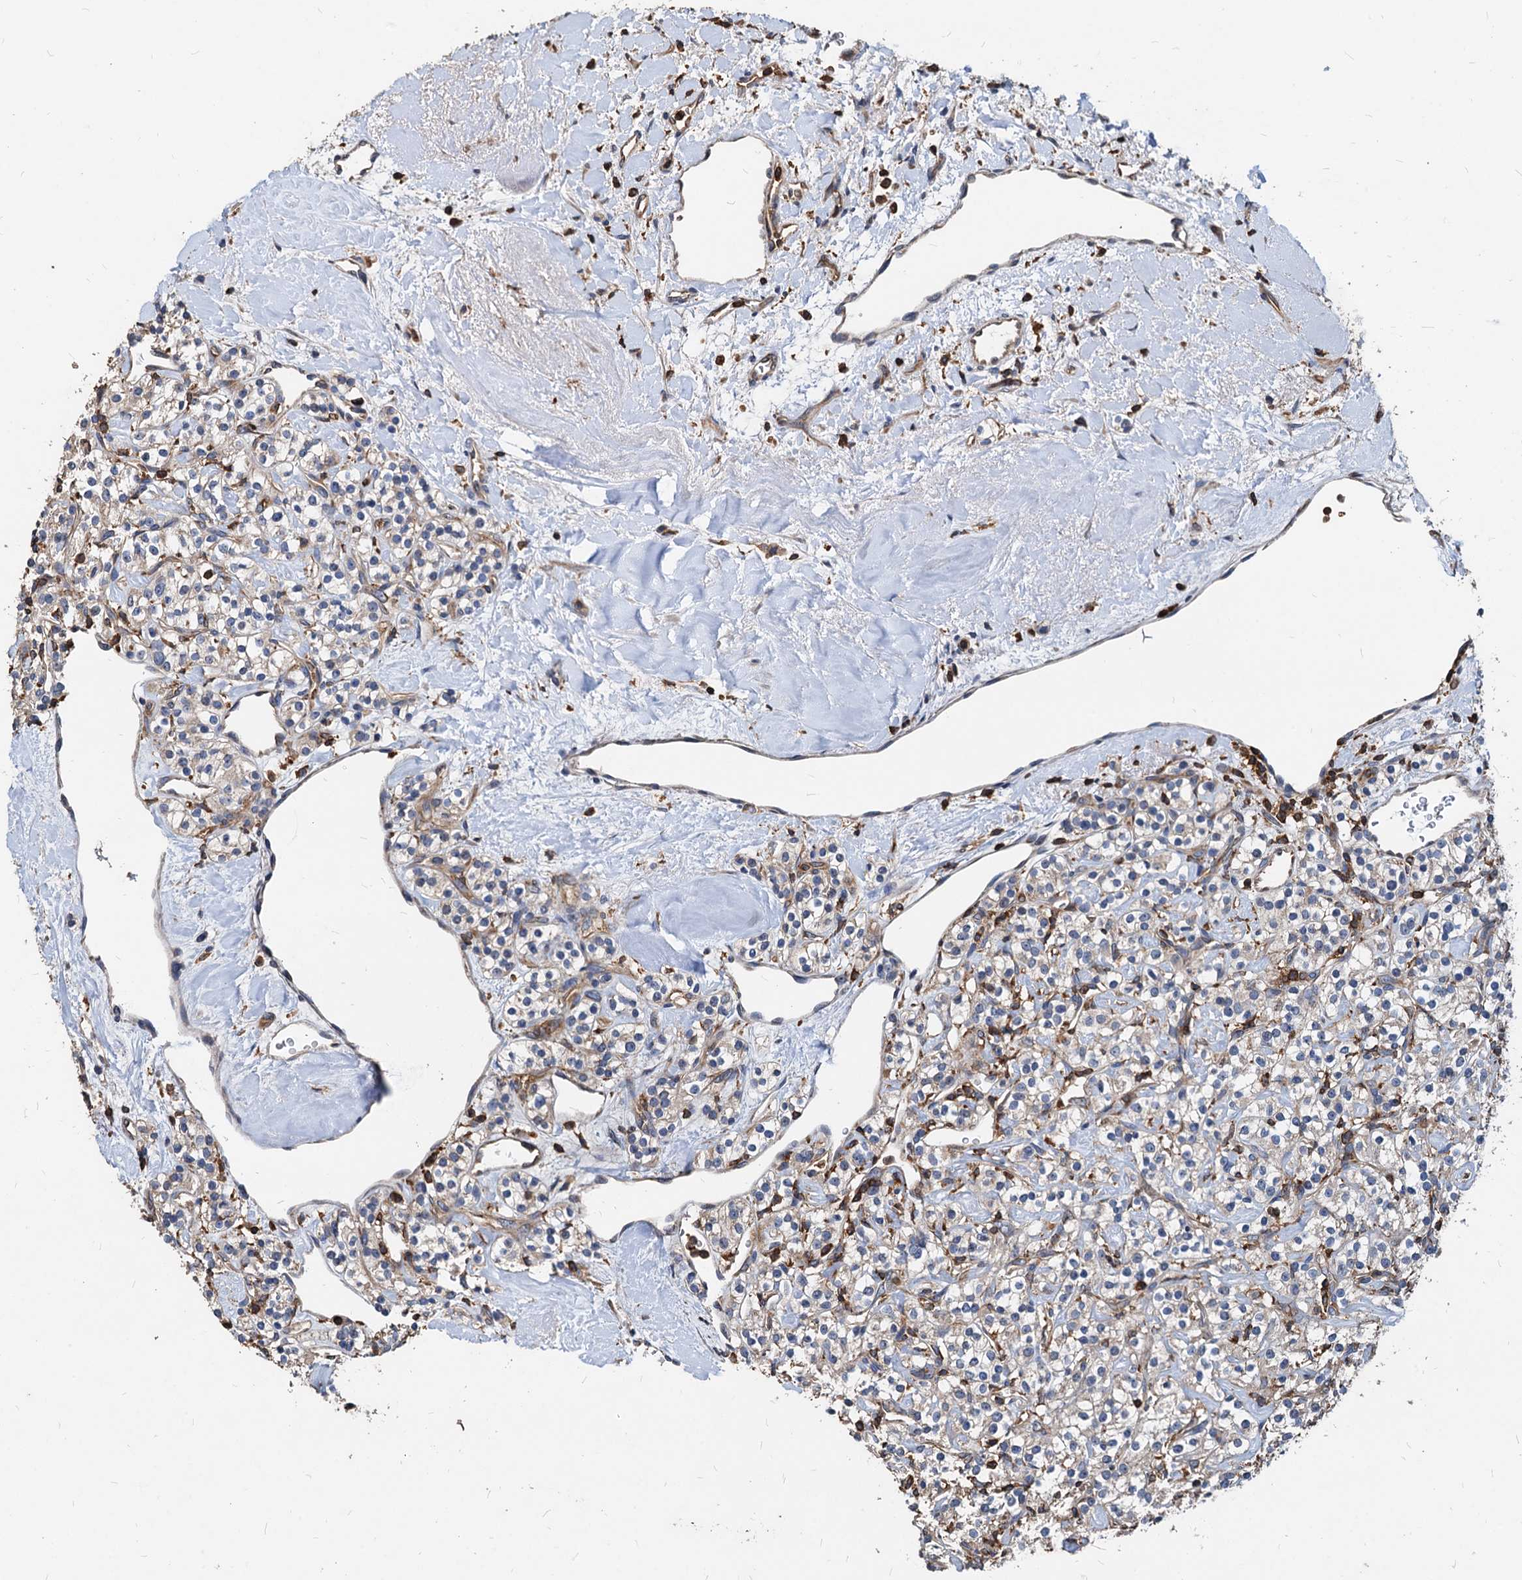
{"staining": {"intensity": "weak", "quantity": "<25%", "location": "cytoplasmic/membranous"}, "tissue": "renal cancer", "cell_type": "Tumor cells", "image_type": "cancer", "snomed": [{"axis": "morphology", "description": "Adenocarcinoma, NOS"}, {"axis": "topography", "description": "Kidney"}], "caption": "This is a histopathology image of immunohistochemistry staining of renal adenocarcinoma, which shows no staining in tumor cells.", "gene": "LCP2", "patient": {"sex": "male", "age": 77}}